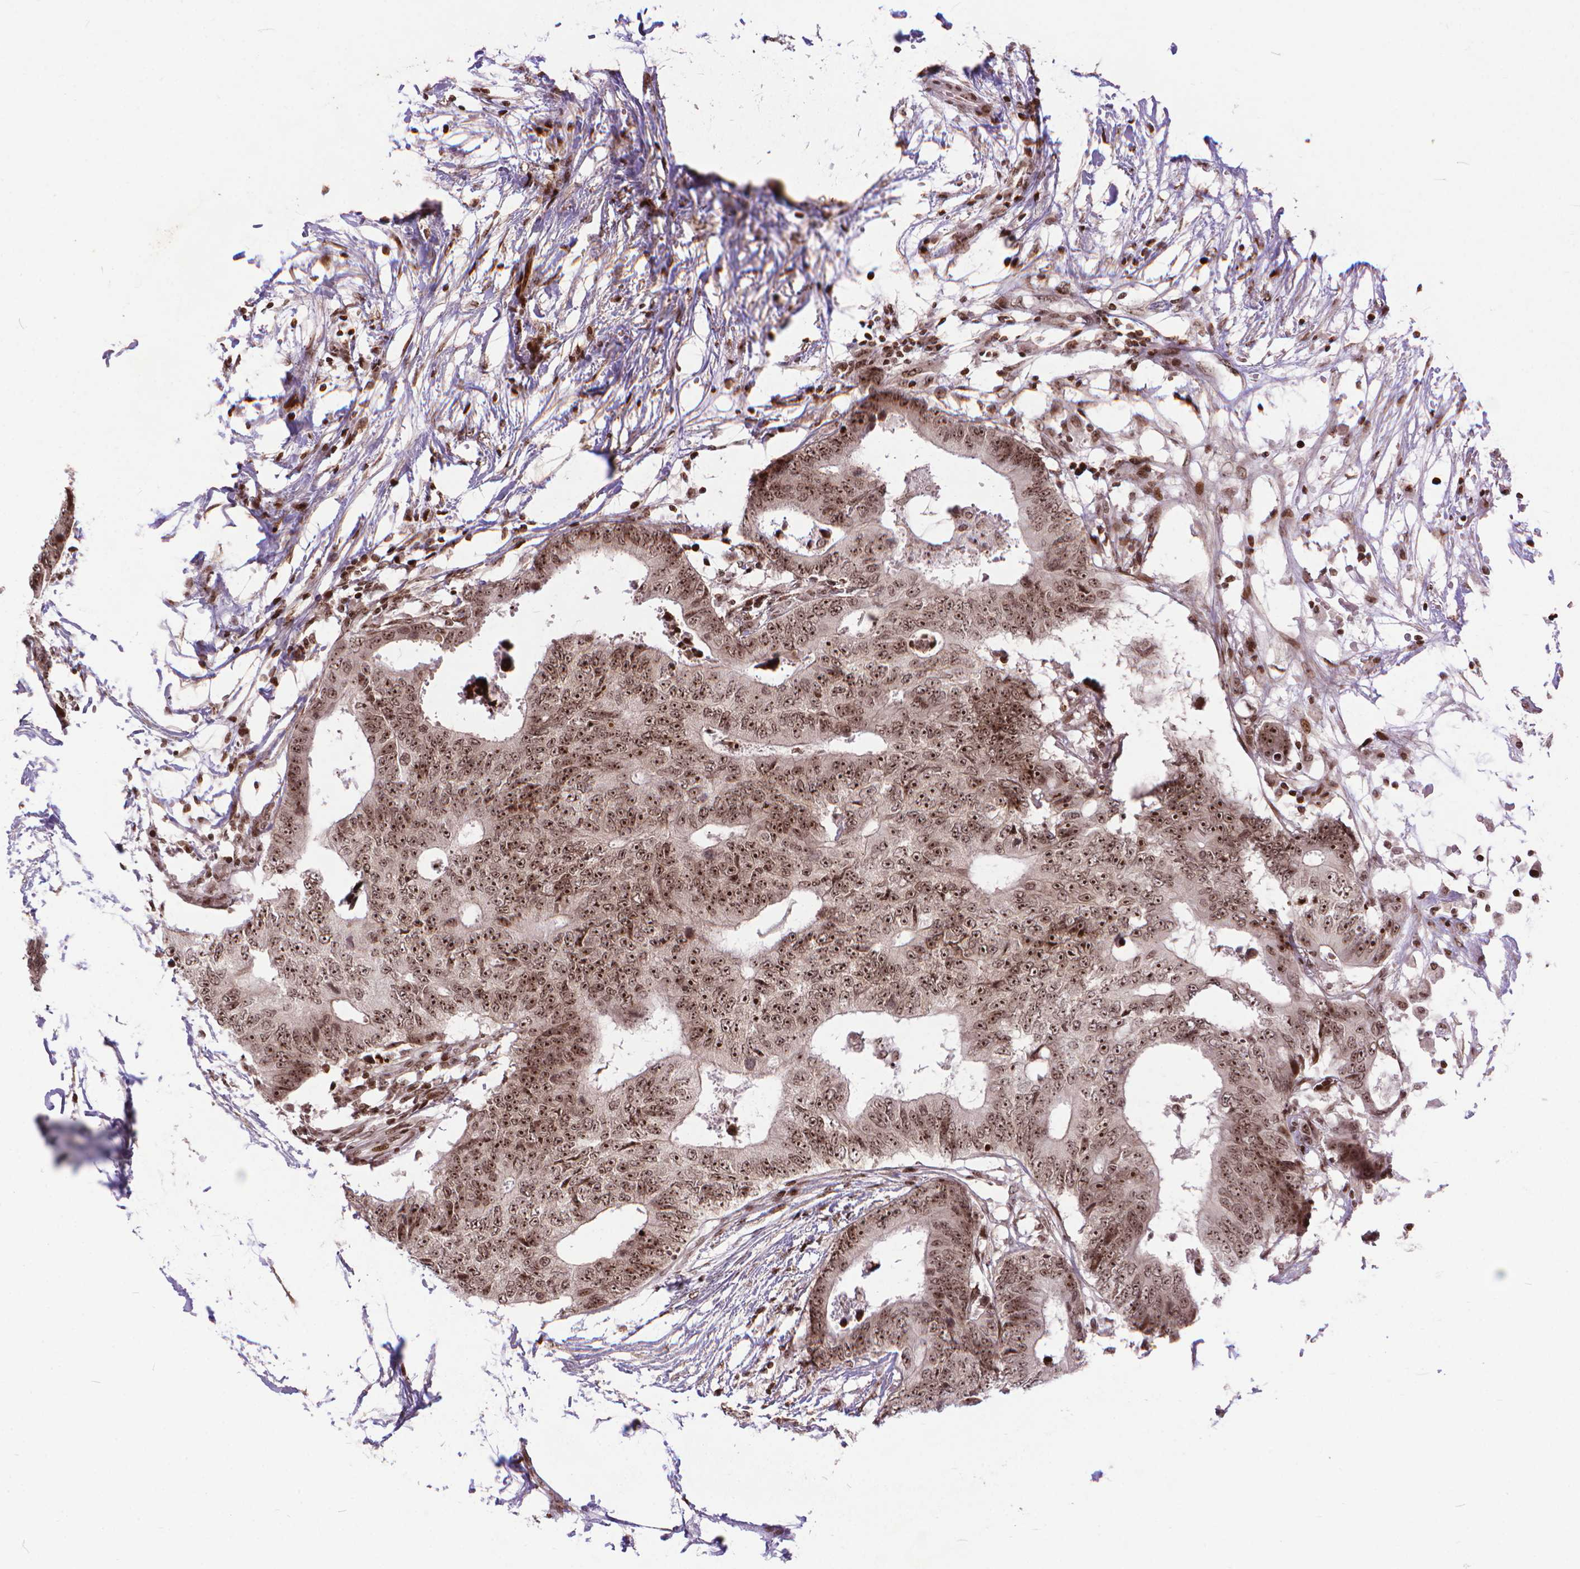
{"staining": {"intensity": "moderate", "quantity": ">75%", "location": "nuclear"}, "tissue": "colorectal cancer", "cell_type": "Tumor cells", "image_type": "cancer", "snomed": [{"axis": "morphology", "description": "Adenocarcinoma, NOS"}, {"axis": "topography", "description": "Colon"}], "caption": "The image demonstrates a brown stain indicating the presence of a protein in the nuclear of tumor cells in colorectal cancer. The staining was performed using DAB, with brown indicating positive protein expression. Nuclei are stained blue with hematoxylin.", "gene": "AMER1", "patient": {"sex": "female", "age": 48}}